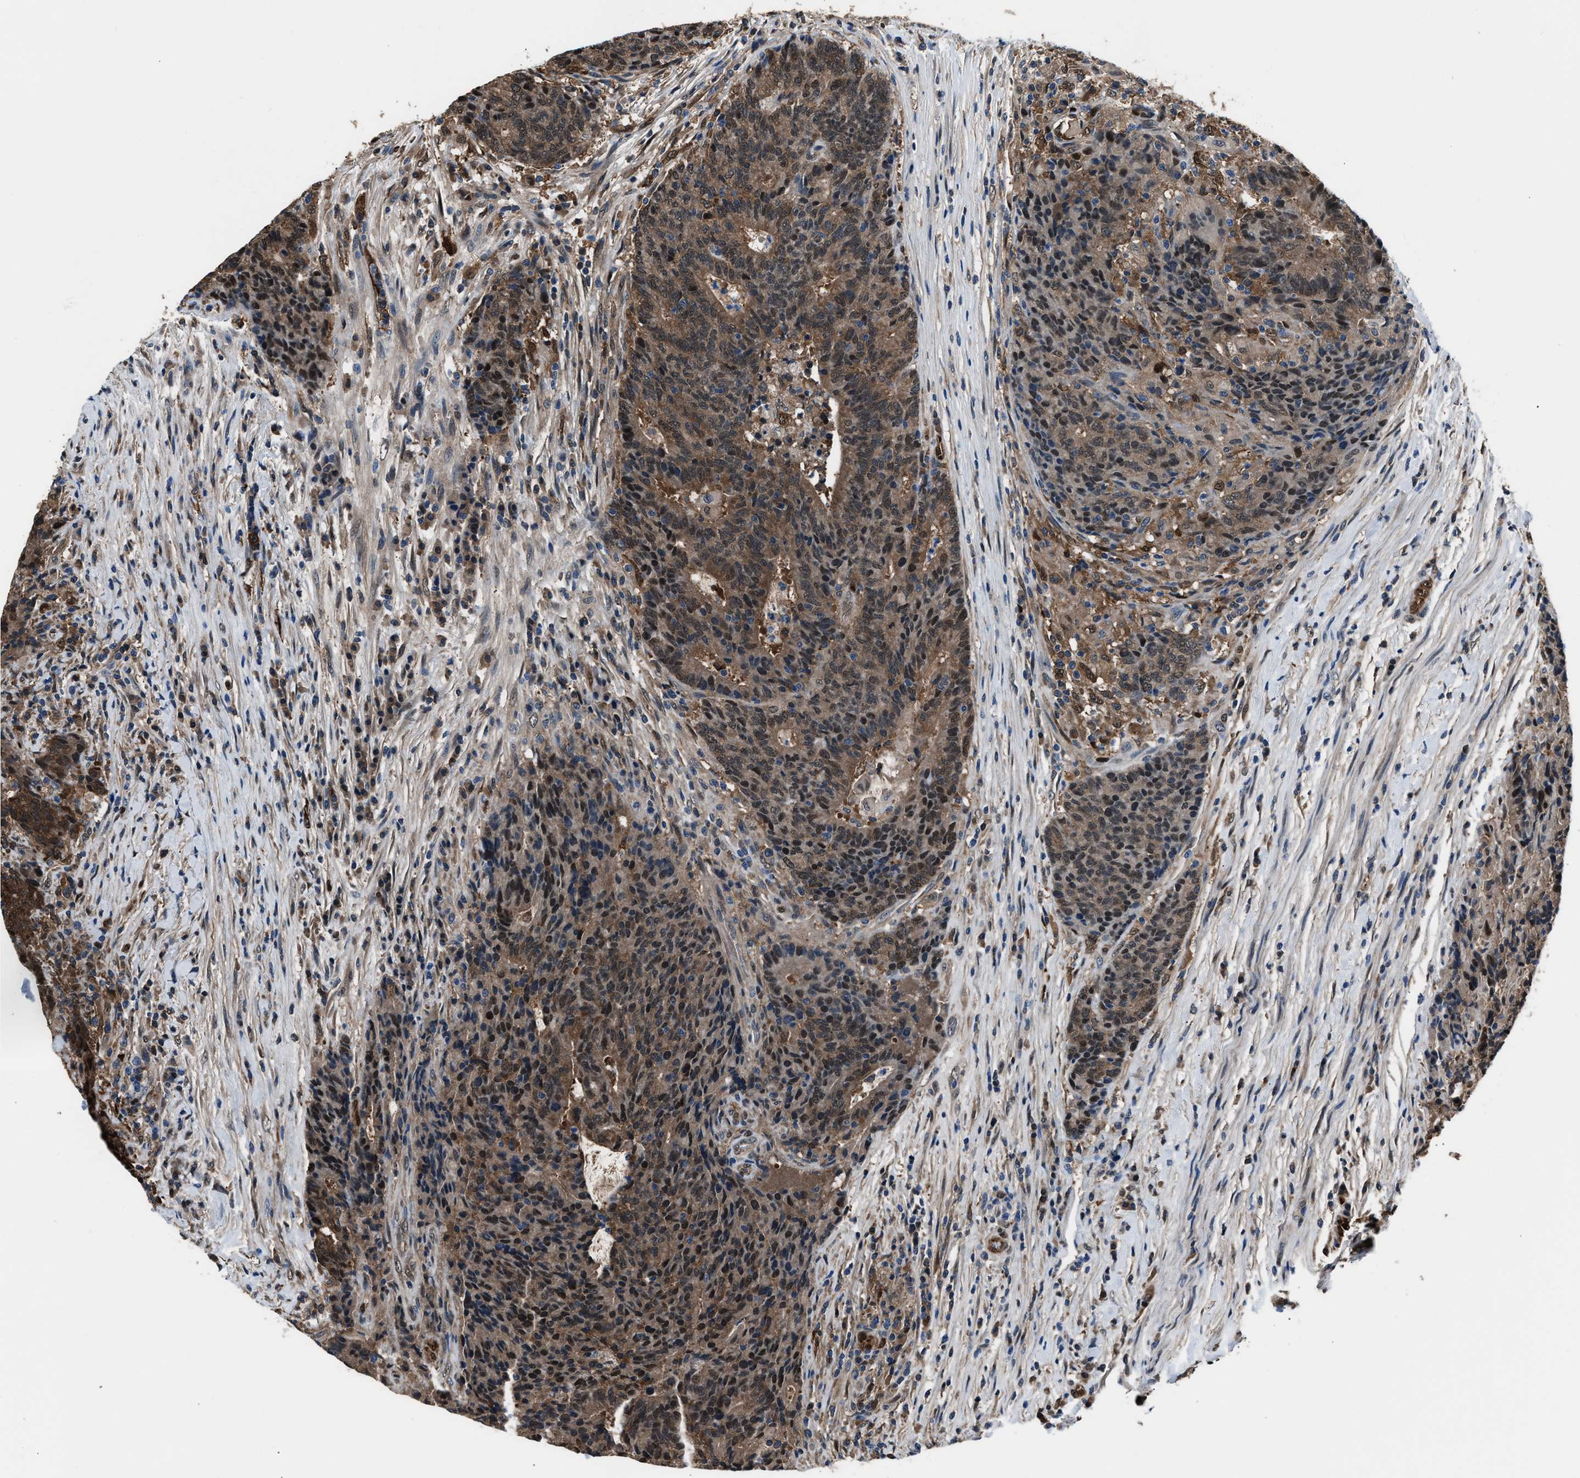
{"staining": {"intensity": "moderate", "quantity": "25%-75%", "location": "cytoplasmic/membranous,nuclear"}, "tissue": "colorectal cancer", "cell_type": "Tumor cells", "image_type": "cancer", "snomed": [{"axis": "morphology", "description": "Normal tissue, NOS"}, {"axis": "morphology", "description": "Adenocarcinoma, NOS"}, {"axis": "topography", "description": "Colon"}], "caption": "High-power microscopy captured an immunohistochemistry micrograph of colorectal cancer (adenocarcinoma), revealing moderate cytoplasmic/membranous and nuclear positivity in approximately 25%-75% of tumor cells.", "gene": "PPA1", "patient": {"sex": "female", "age": 75}}